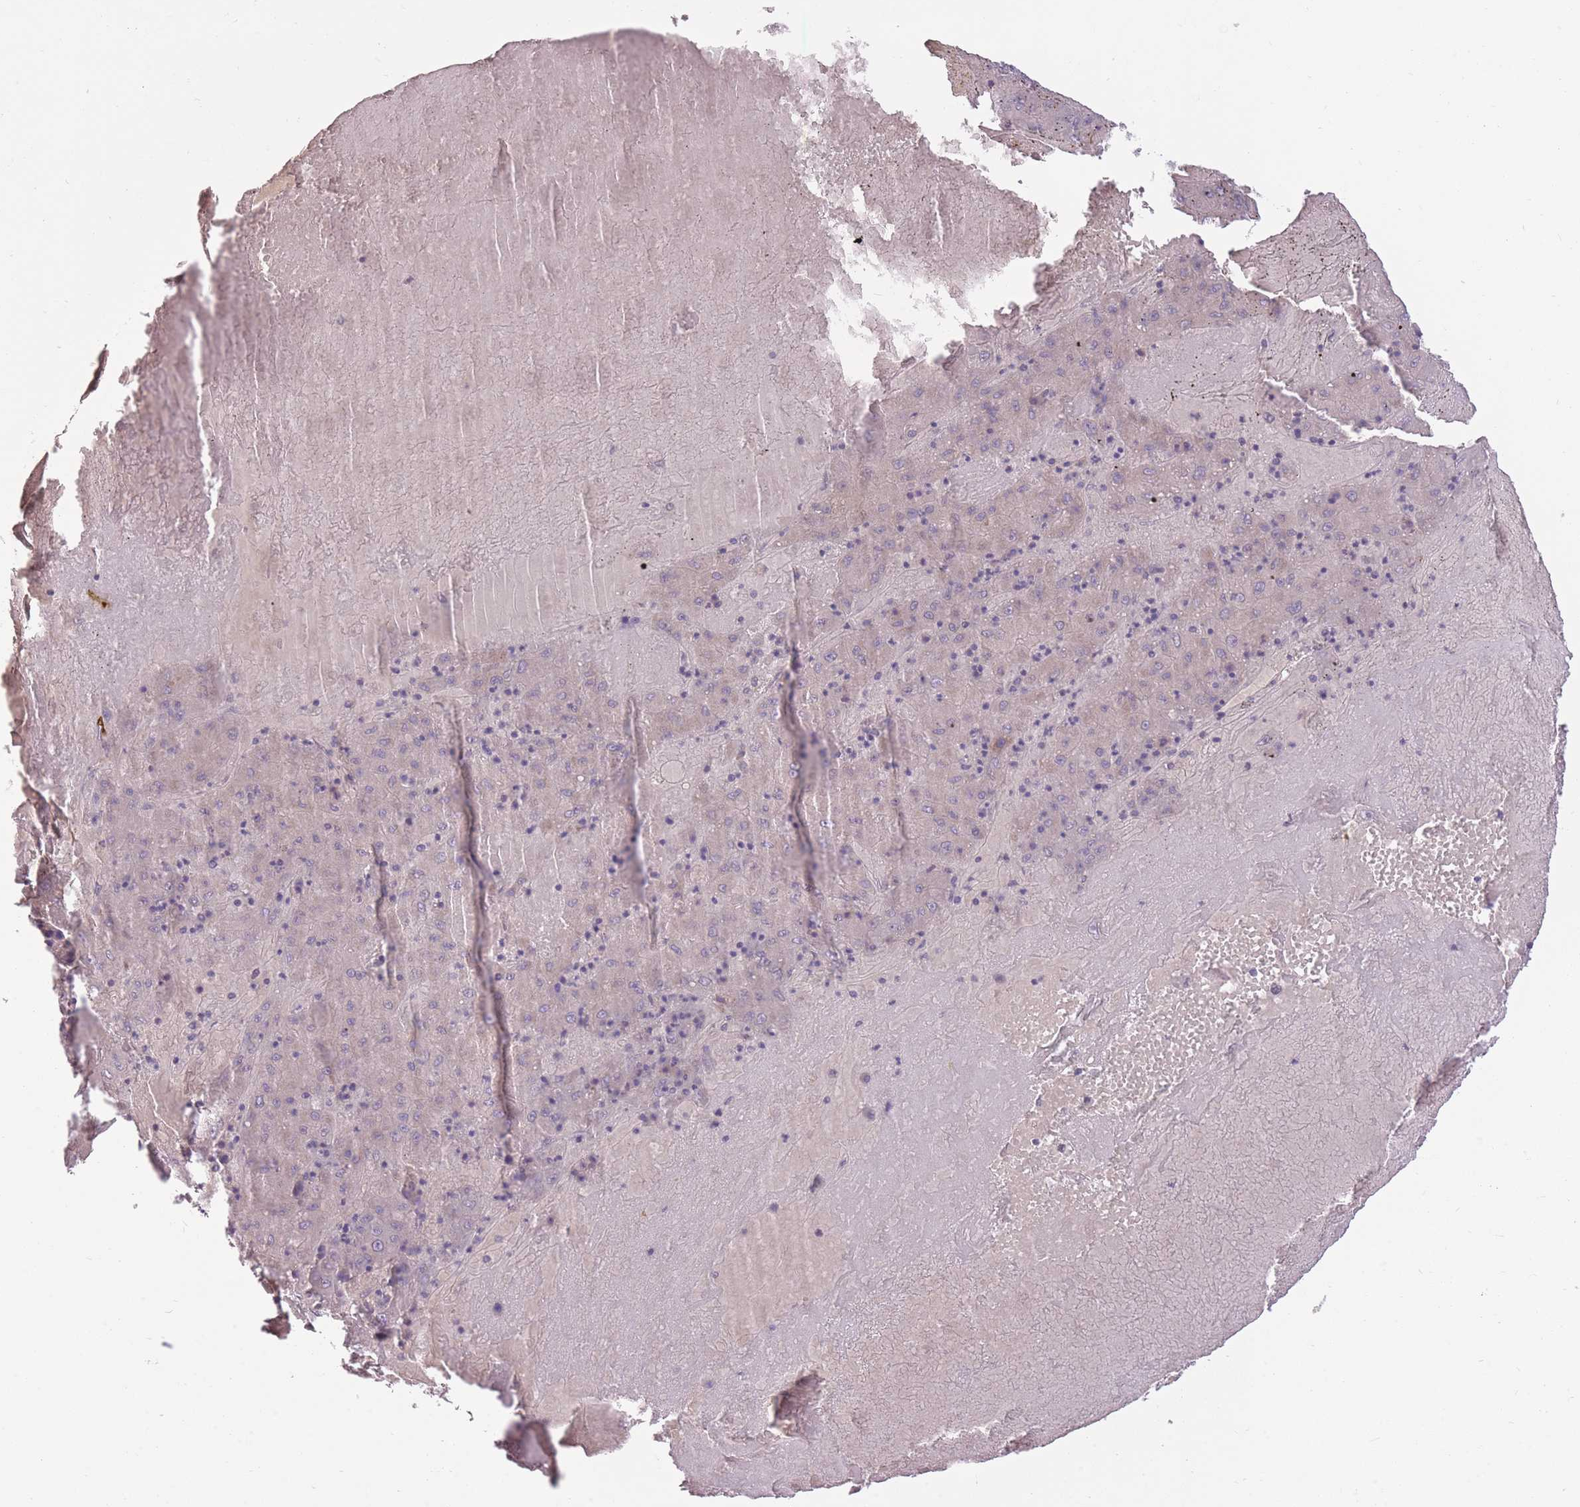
{"staining": {"intensity": "negative", "quantity": "none", "location": "none"}, "tissue": "liver cancer", "cell_type": "Tumor cells", "image_type": "cancer", "snomed": [{"axis": "morphology", "description": "Carcinoma, Hepatocellular, NOS"}, {"axis": "topography", "description": "Liver"}], "caption": "IHC photomicrograph of neoplastic tissue: human liver hepatocellular carcinoma stained with DAB (3,3'-diaminobenzidine) displays no significant protein positivity in tumor cells. (Brightfield microscopy of DAB IHC at high magnification).", "gene": "ZBTB24", "patient": {"sex": "male", "age": 72}}